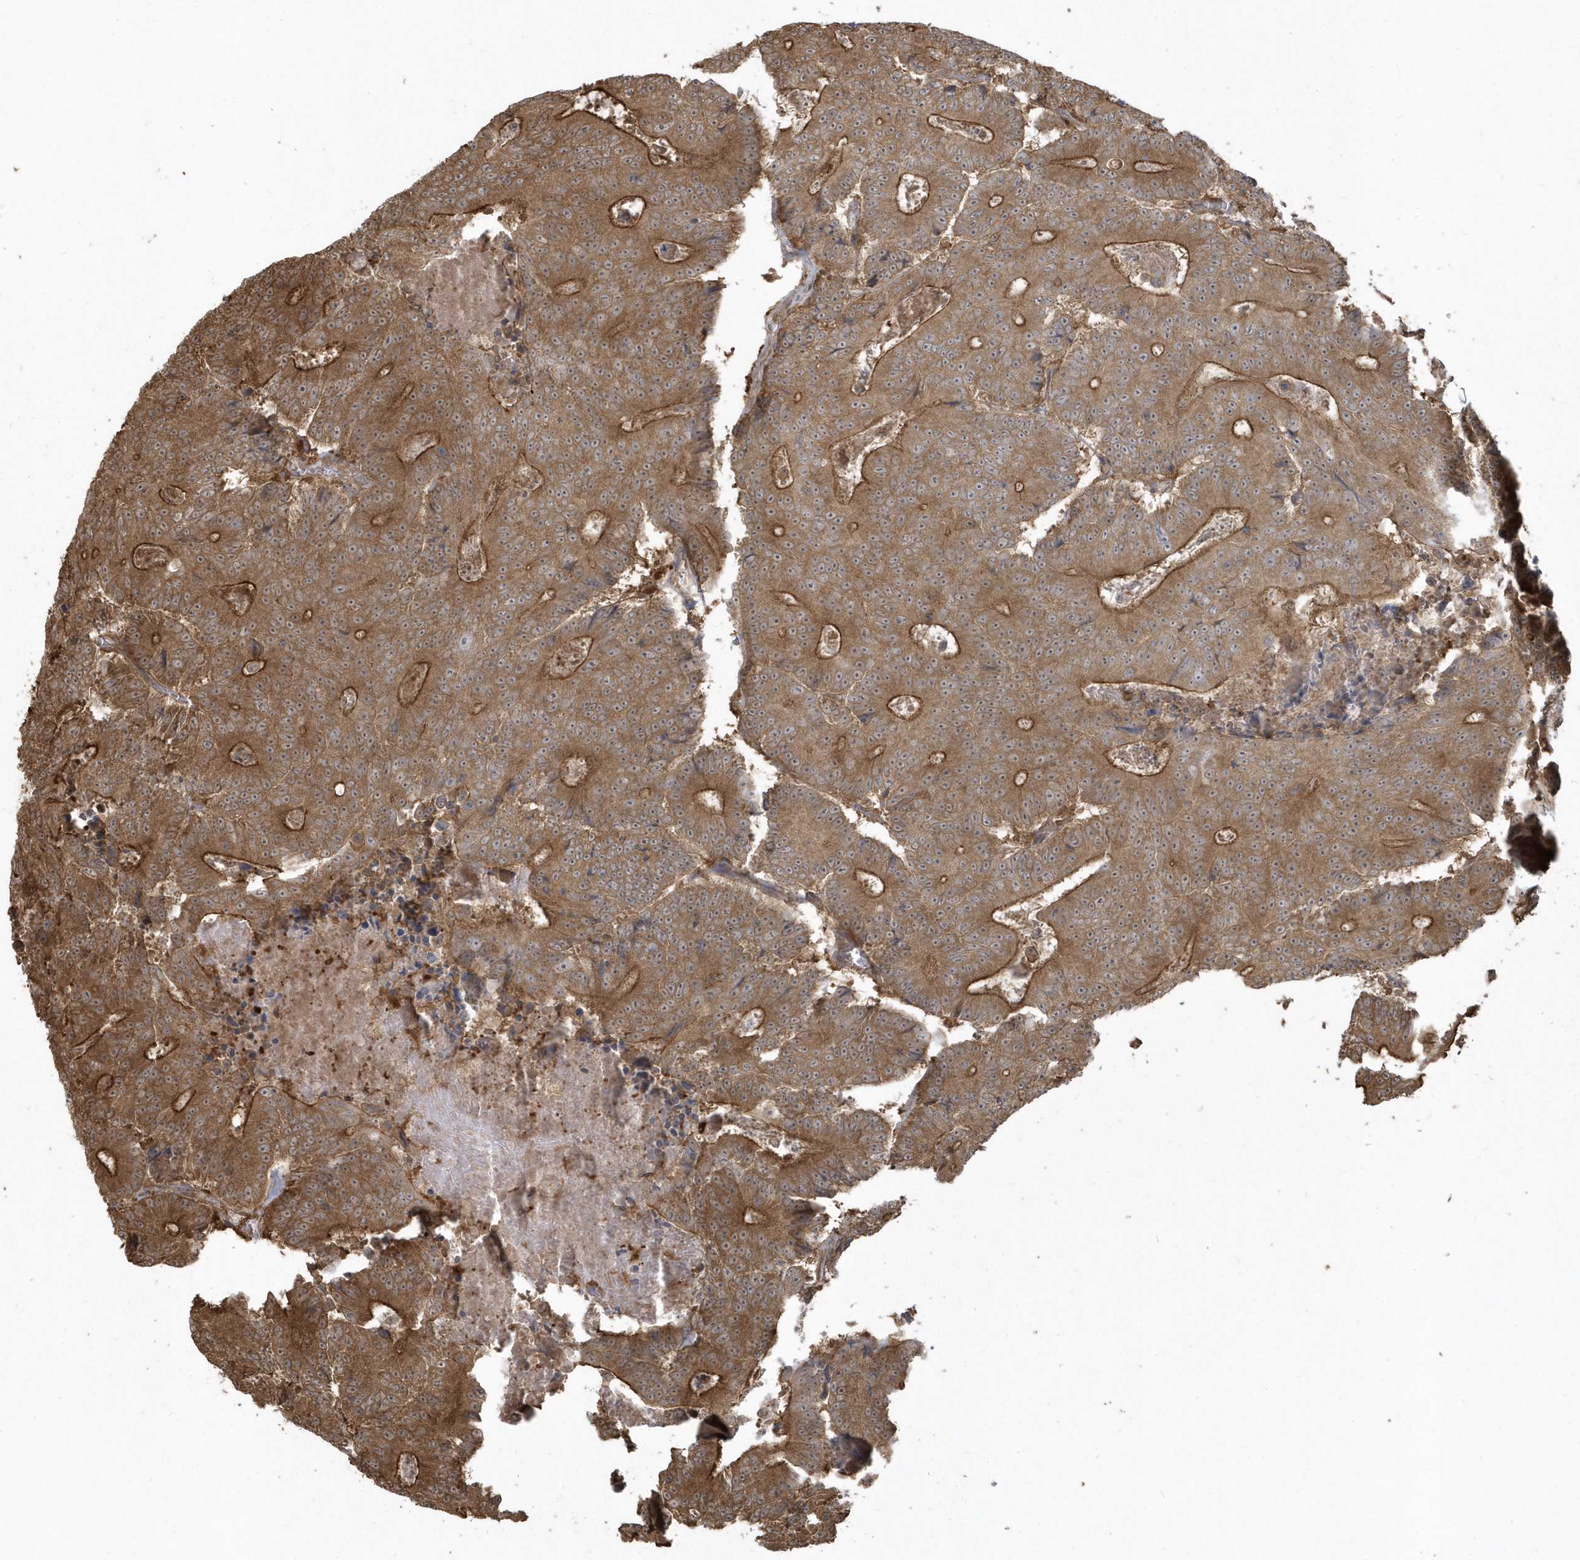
{"staining": {"intensity": "moderate", "quantity": ">75%", "location": "cytoplasmic/membranous"}, "tissue": "colorectal cancer", "cell_type": "Tumor cells", "image_type": "cancer", "snomed": [{"axis": "morphology", "description": "Adenocarcinoma, NOS"}, {"axis": "topography", "description": "Colon"}], "caption": "Immunohistochemical staining of human colorectal adenocarcinoma shows medium levels of moderate cytoplasmic/membranous protein expression in approximately >75% of tumor cells.", "gene": "HNMT", "patient": {"sex": "male", "age": 83}}